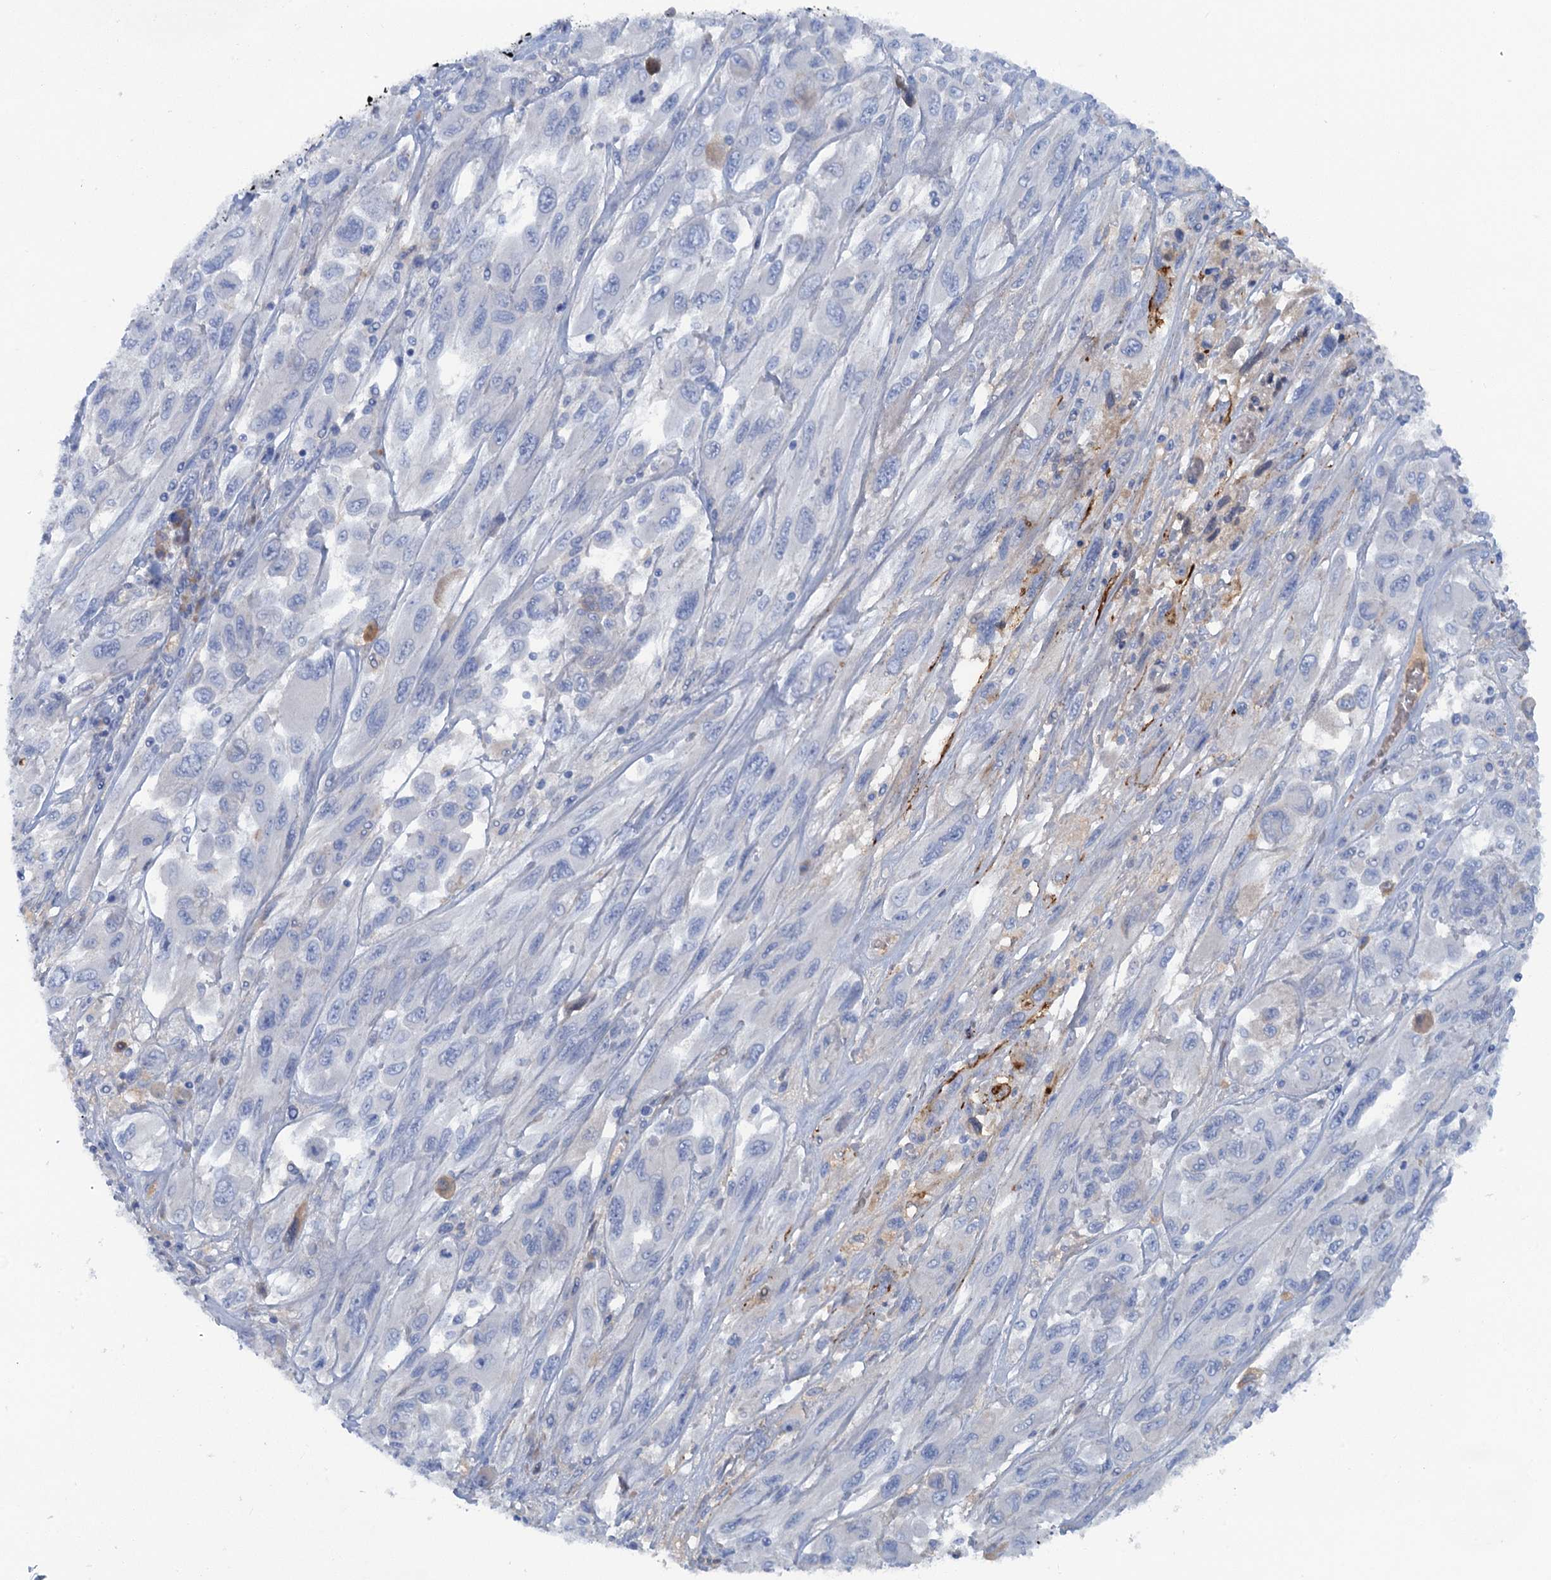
{"staining": {"intensity": "negative", "quantity": "none", "location": "none"}, "tissue": "melanoma", "cell_type": "Tumor cells", "image_type": "cancer", "snomed": [{"axis": "morphology", "description": "Malignant melanoma, NOS"}, {"axis": "topography", "description": "Skin"}], "caption": "The micrograph displays no staining of tumor cells in malignant melanoma. The staining was performed using DAB (3,3'-diaminobenzidine) to visualize the protein expression in brown, while the nuclei were stained in blue with hematoxylin (Magnification: 20x).", "gene": "MYADML2", "patient": {"sex": "female", "age": 91}}